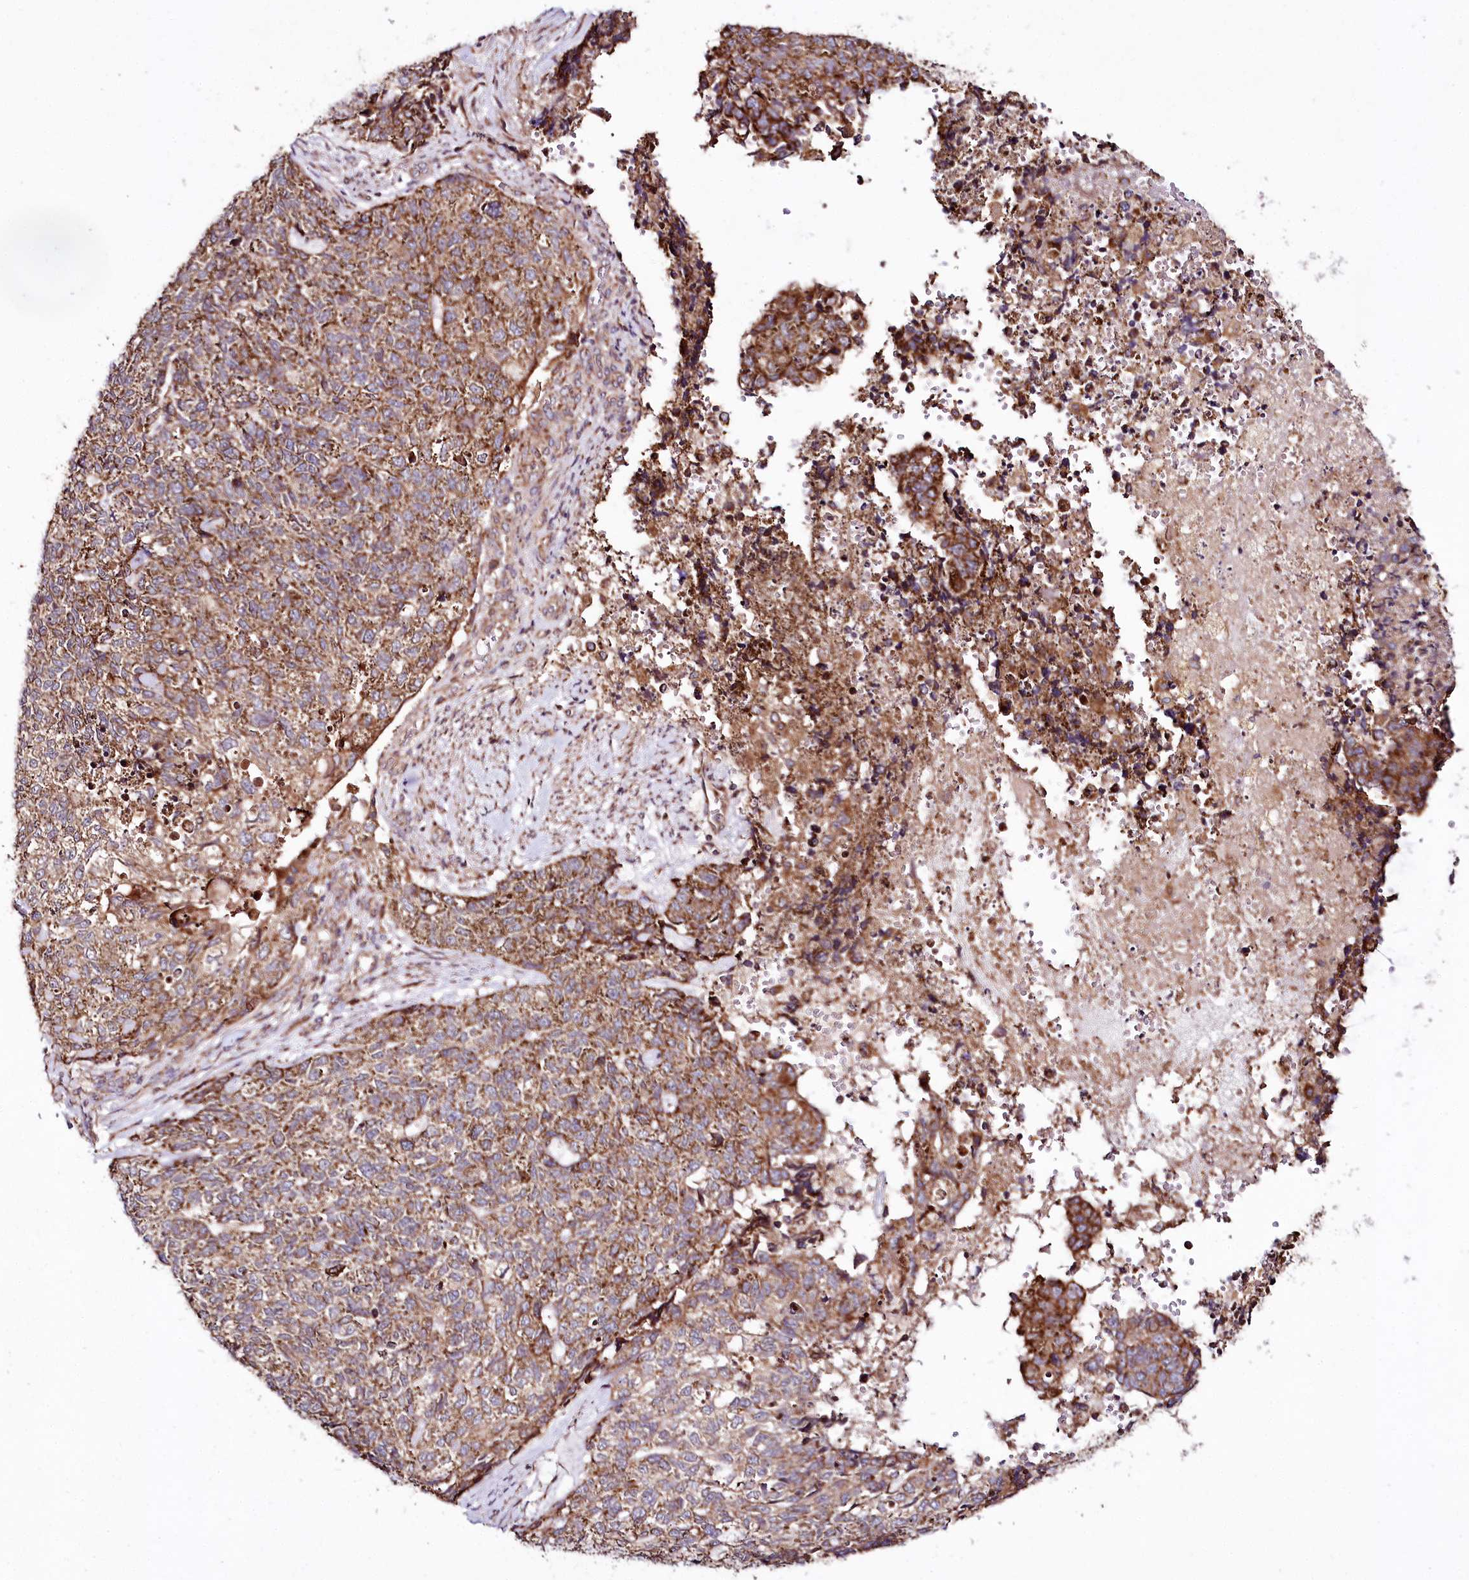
{"staining": {"intensity": "moderate", "quantity": ">75%", "location": "cytoplasmic/membranous"}, "tissue": "cervical cancer", "cell_type": "Tumor cells", "image_type": "cancer", "snomed": [{"axis": "morphology", "description": "Squamous cell carcinoma, NOS"}, {"axis": "topography", "description": "Cervix"}], "caption": "Squamous cell carcinoma (cervical) was stained to show a protein in brown. There is medium levels of moderate cytoplasmic/membranous staining in approximately >75% of tumor cells.", "gene": "RAB7A", "patient": {"sex": "female", "age": 63}}